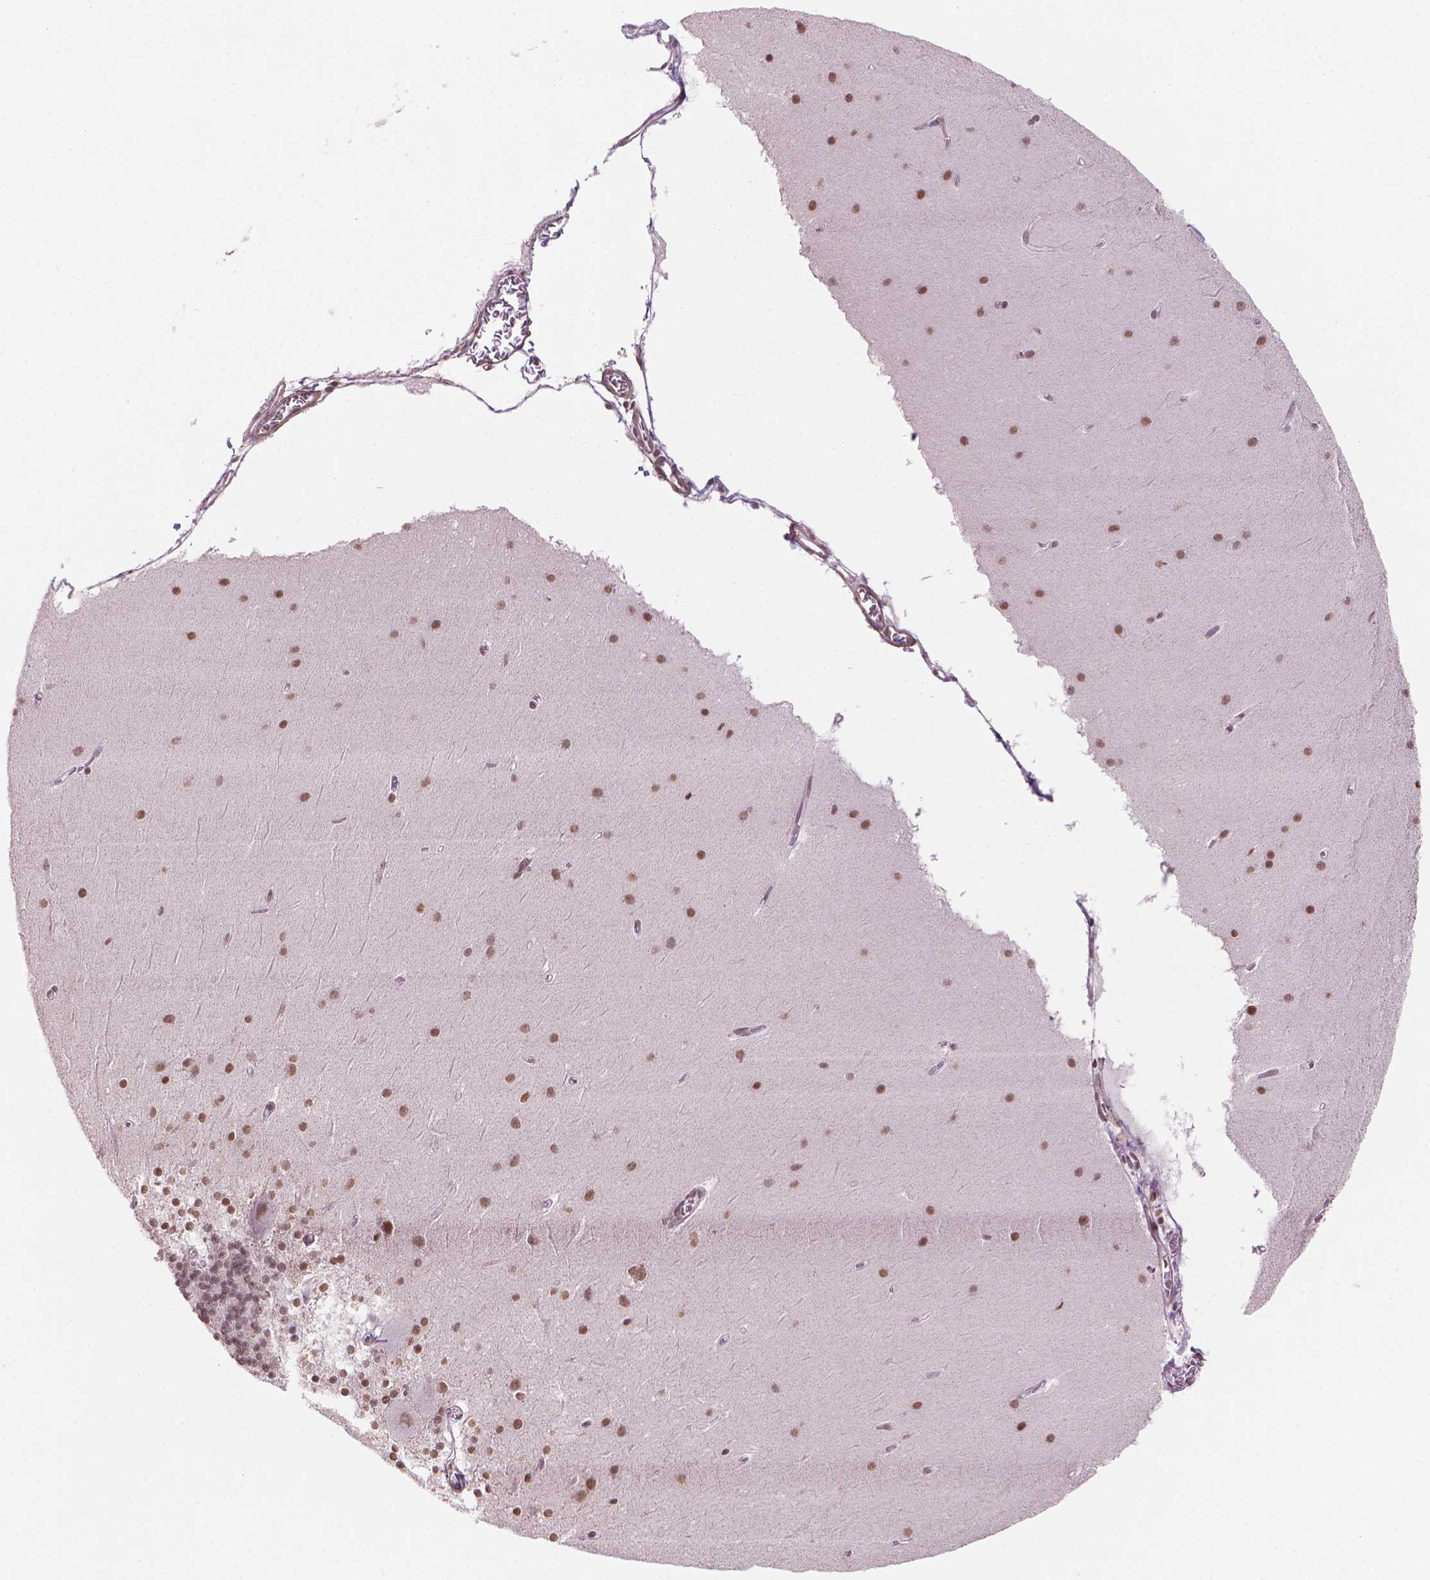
{"staining": {"intensity": "weak", "quantity": "<25%", "location": "nuclear"}, "tissue": "cerebellum", "cell_type": "Cells in granular layer", "image_type": "normal", "snomed": [{"axis": "morphology", "description": "Normal tissue, NOS"}, {"axis": "topography", "description": "Cerebellum"}], "caption": "High power microscopy photomicrograph of an immunohistochemistry (IHC) histopathology image of benign cerebellum, revealing no significant staining in cells in granular layer.", "gene": "HOXD4", "patient": {"sex": "female", "age": 19}}